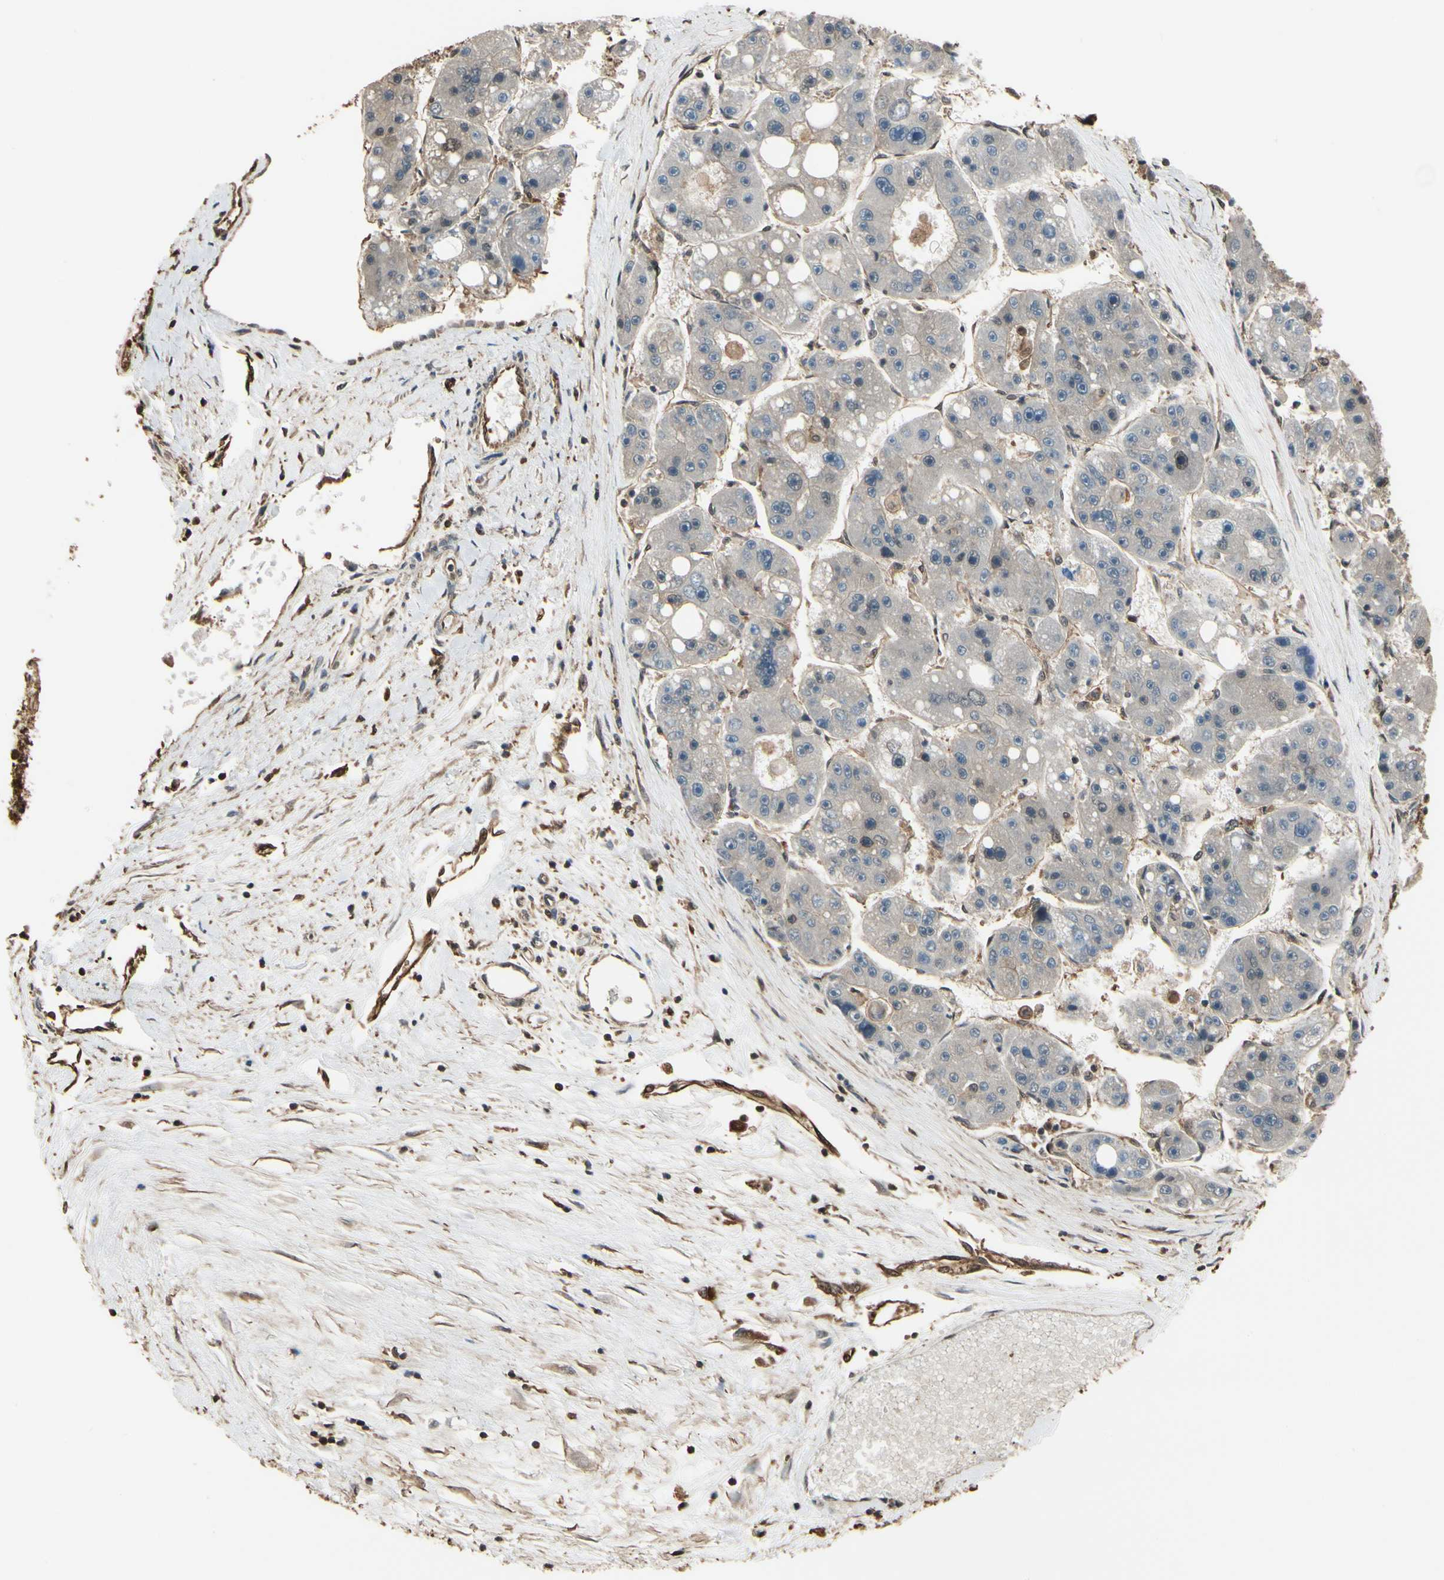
{"staining": {"intensity": "weak", "quantity": "<25%", "location": "cytoplasmic/membranous,nuclear"}, "tissue": "liver cancer", "cell_type": "Tumor cells", "image_type": "cancer", "snomed": [{"axis": "morphology", "description": "Carcinoma, Hepatocellular, NOS"}, {"axis": "topography", "description": "Liver"}], "caption": "This is an IHC photomicrograph of human liver cancer. There is no positivity in tumor cells.", "gene": "YWHAE", "patient": {"sex": "female", "age": 61}}